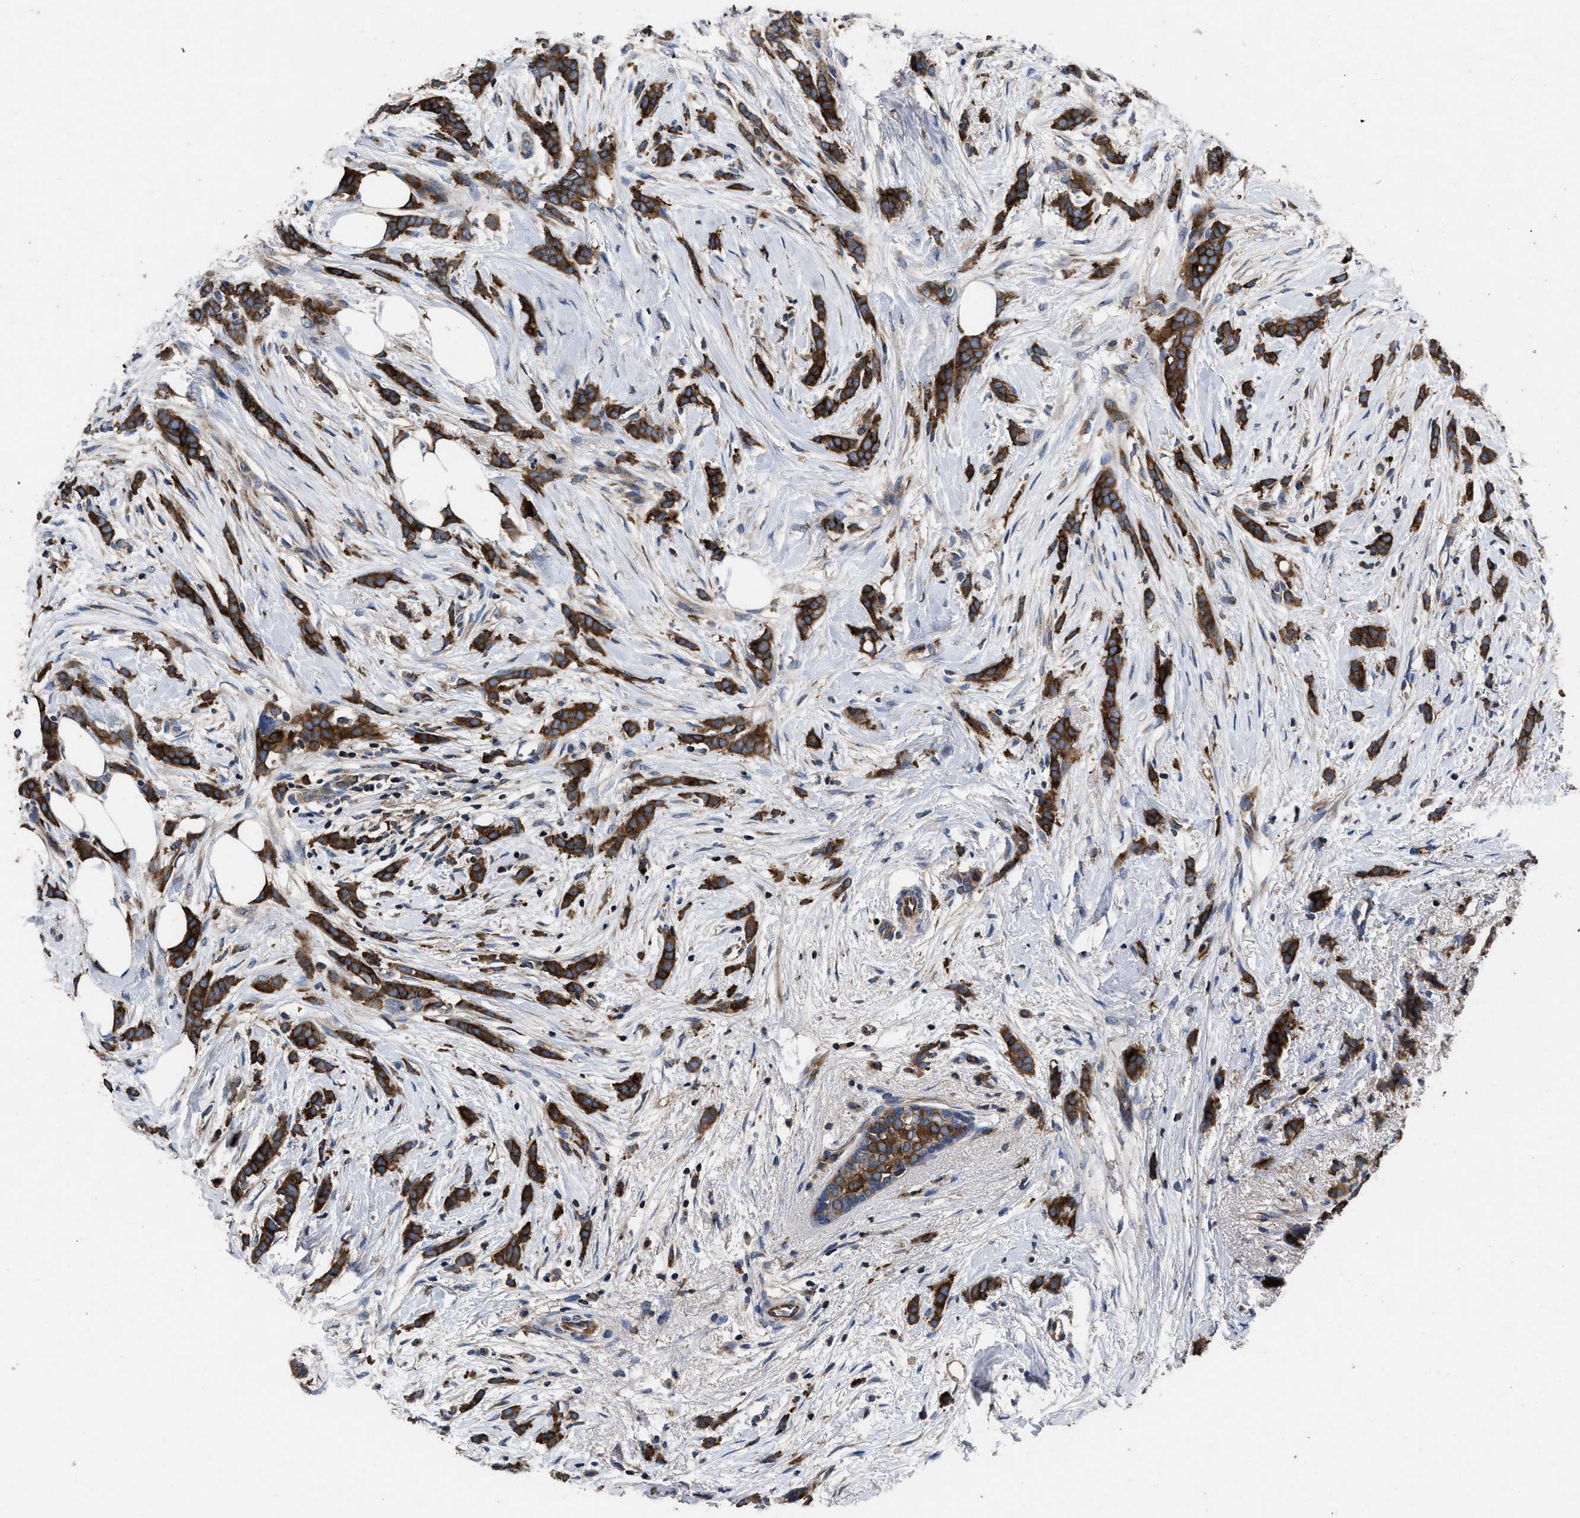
{"staining": {"intensity": "strong", "quantity": ">75%", "location": "cytoplasmic/membranous"}, "tissue": "breast cancer", "cell_type": "Tumor cells", "image_type": "cancer", "snomed": [{"axis": "morphology", "description": "Lobular carcinoma, in situ"}, {"axis": "morphology", "description": "Lobular carcinoma"}, {"axis": "topography", "description": "Breast"}], "caption": "Tumor cells show high levels of strong cytoplasmic/membranous expression in about >75% of cells in breast lobular carcinoma in situ.", "gene": "YBEY", "patient": {"sex": "female", "age": 41}}